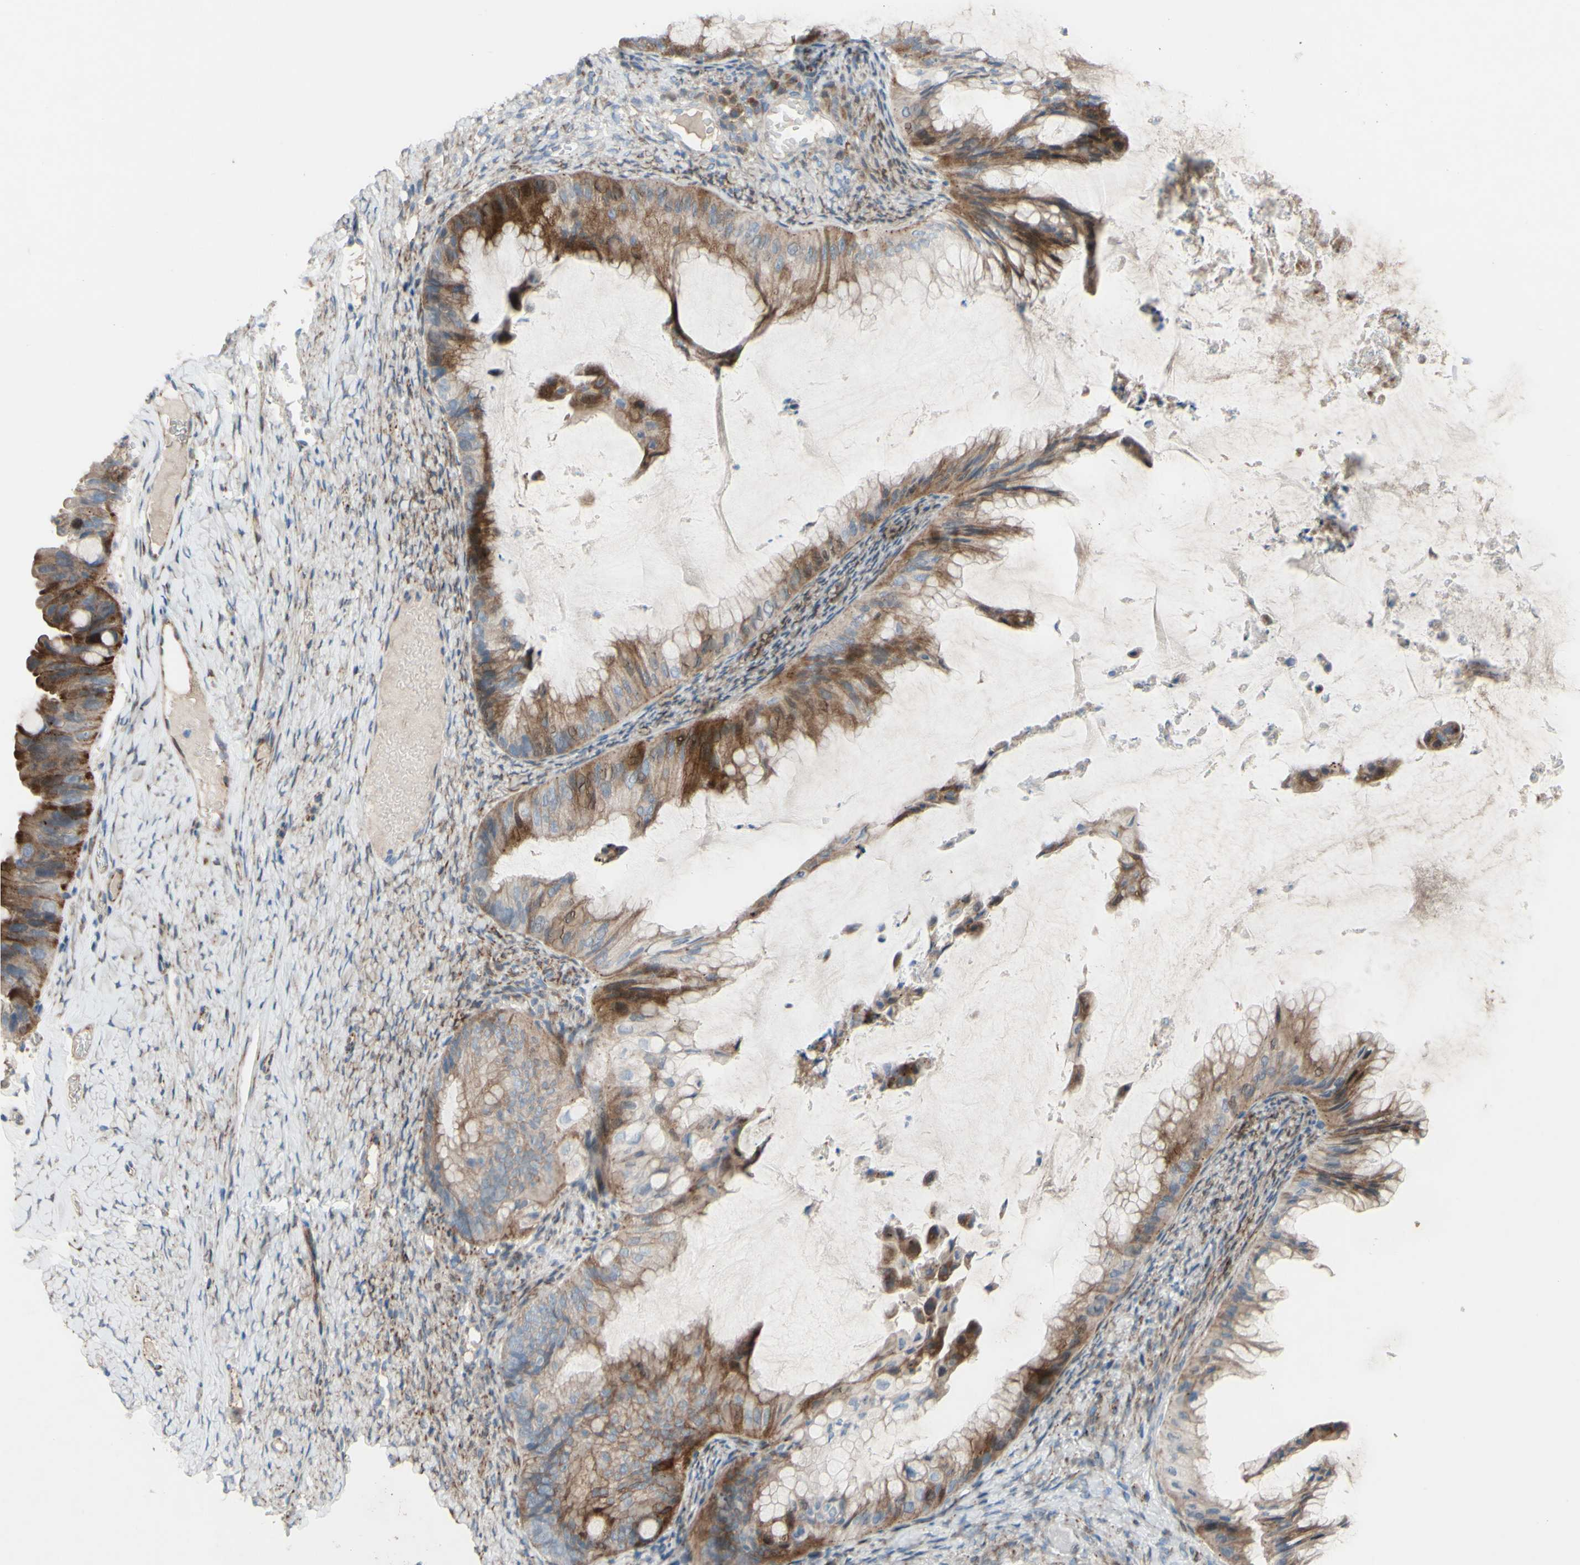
{"staining": {"intensity": "moderate", "quantity": ">75%", "location": "cytoplasmic/membranous"}, "tissue": "ovarian cancer", "cell_type": "Tumor cells", "image_type": "cancer", "snomed": [{"axis": "morphology", "description": "Cystadenocarcinoma, mucinous, NOS"}, {"axis": "topography", "description": "Ovary"}], "caption": "Moderate cytoplasmic/membranous protein staining is present in approximately >75% of tumor cells in ovarian mucinous cystadenocarcinoma. The protein is stained brown, and the nuclei are stained in blue (DAB (3,3'-diaminobenzidine) IHC with brightfield microscopy, high magnification).", "gene": "CDCP1", "patient": {"sex": "female", "age": 61}}